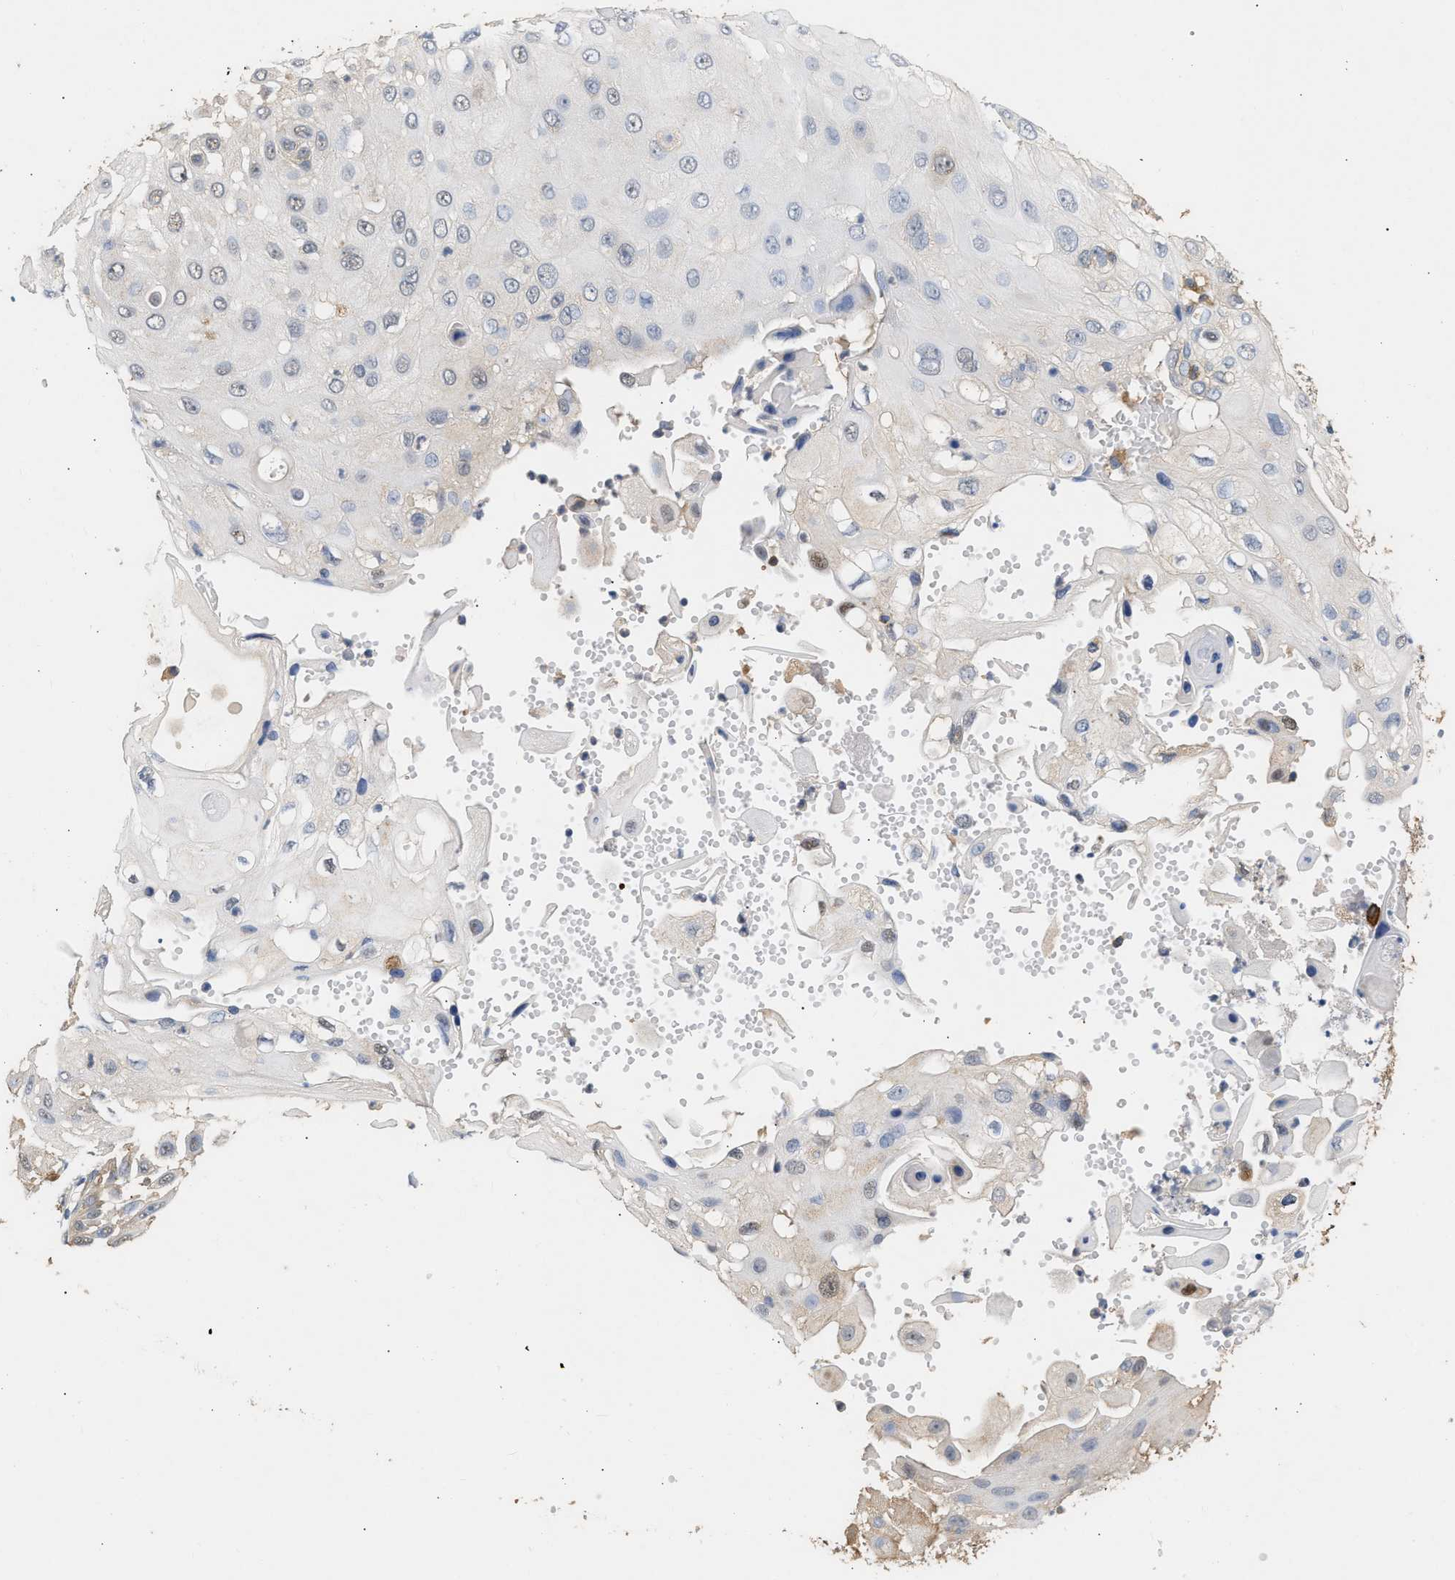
{"staining": {"intensity": "weak", "quantity": "25%-75%", "location": "cytoplasmic/membranous,nuclear"}, "tissue": "skin cancer", "cell_type": "Tumor cells", "image_type": "cancer", "snomed": [{"axis": "morphology", "description": "Squamous cell carcinoma, NOS"}, {"axis": "topography", "description": "Skin"}], "caption": "Squamous cell carcinoma (skin) stained with DAB immunohistochemistry (IHC) reveals low levels of weak cytoplasmic/membranous and nuclear expression in approximately 25%-75% of tumor cells.", "gene": "GCN1", "patient": {"sex": "female", "age": 44}}